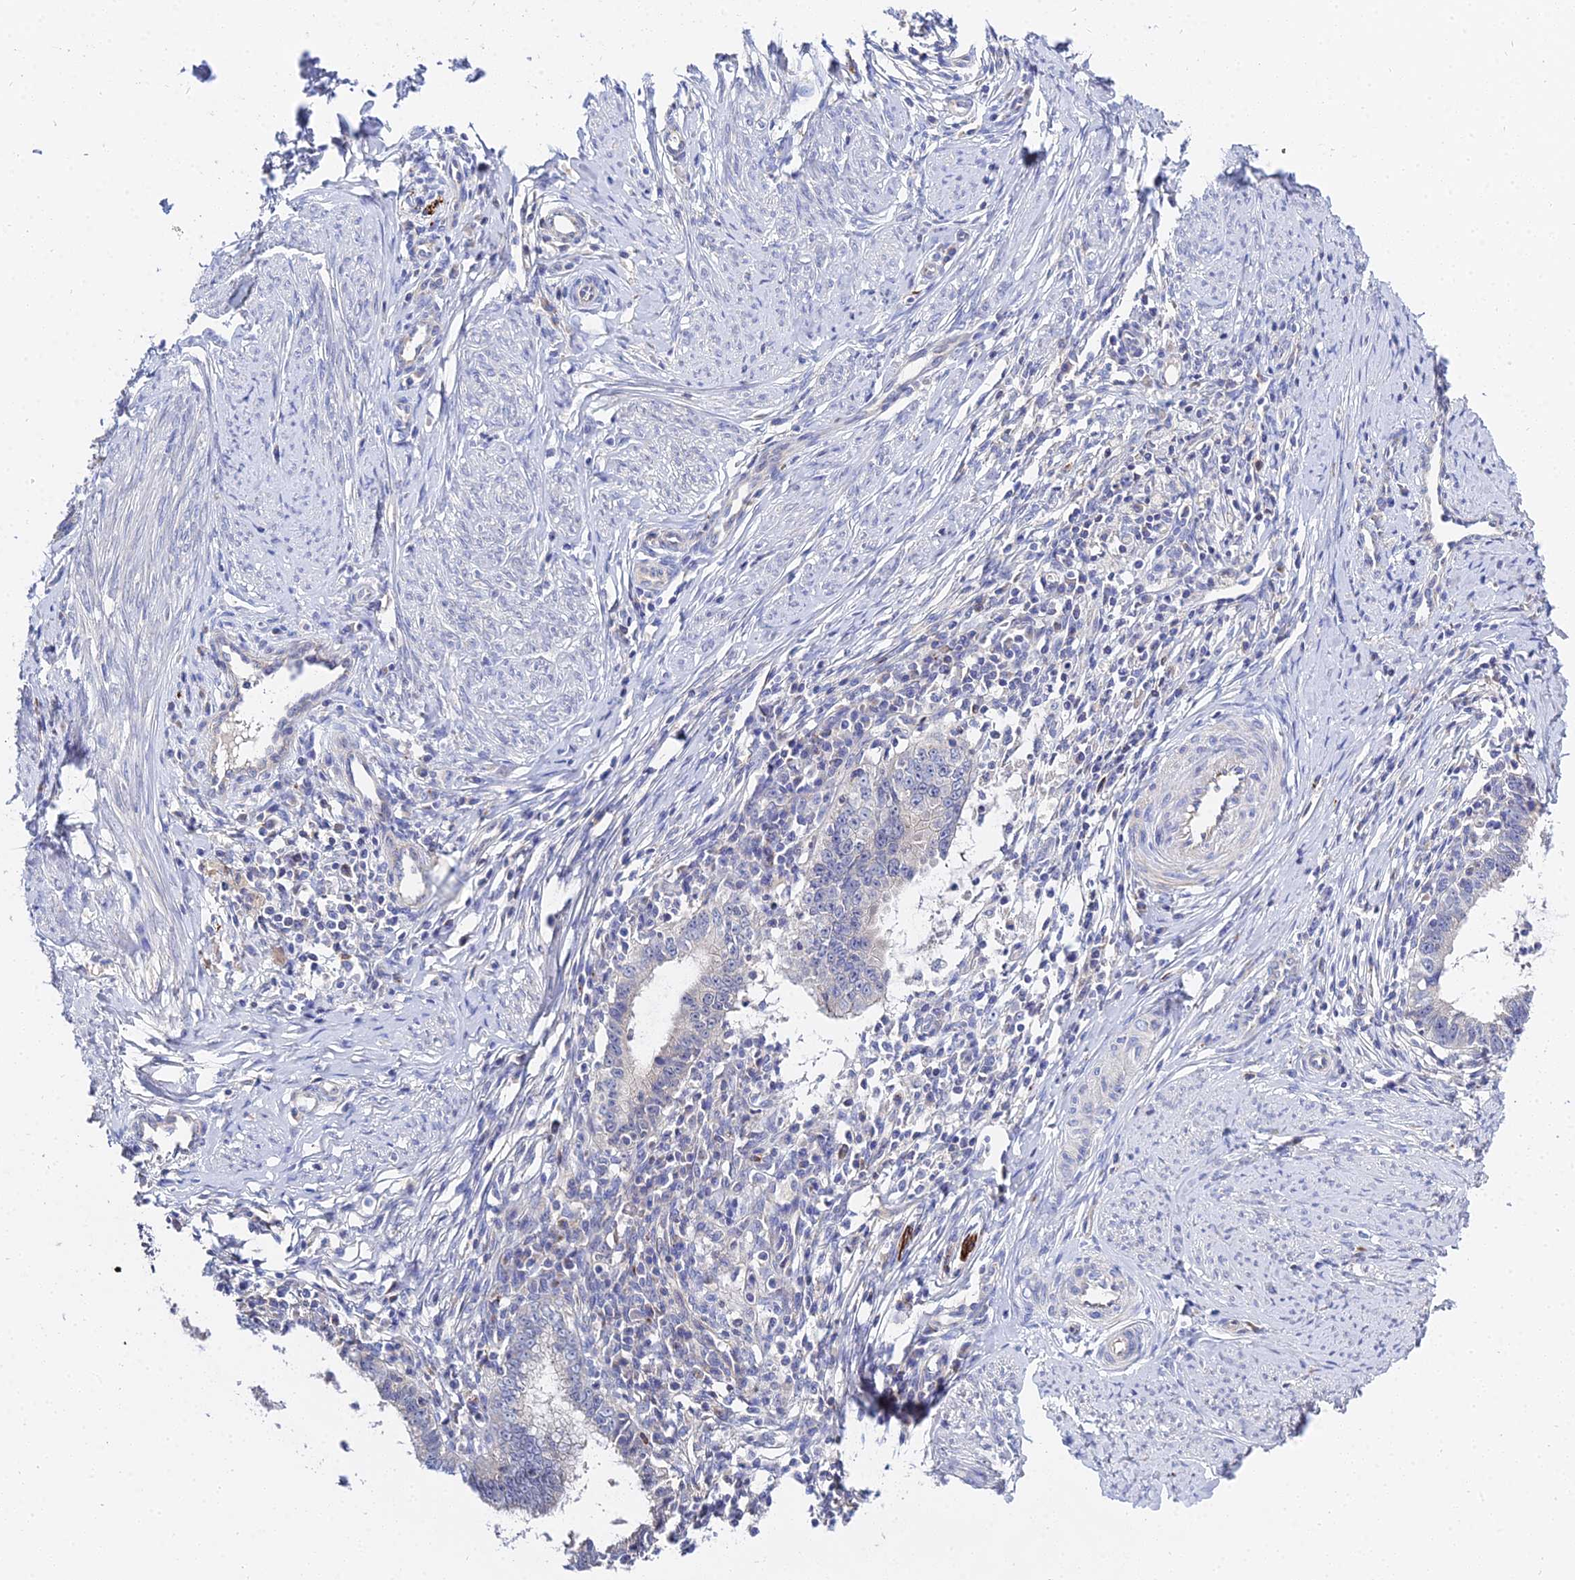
{"staining": {"intensity": "negative", "quantity": "none", "location": "none"}, "tissue": "cervical cancer", "cell_type": "Tumor cells", "image_type": "cancer", "snomed": [{"axis": "morphology", "description": "Adenocarcinoma, NOS"}, {"axis": "topography", "description": "Cervix"}], "caption": "Photomicrograph shows no significant protein positivity in tumor cells of adenocarcinoma (cervical). (DAB (3,3'-diaminobenzidine) immunohistochemistry with hematoxylin counter stain).", "gene": "APOBEC3H", "patient": {"sex": "female", "age": 36}}